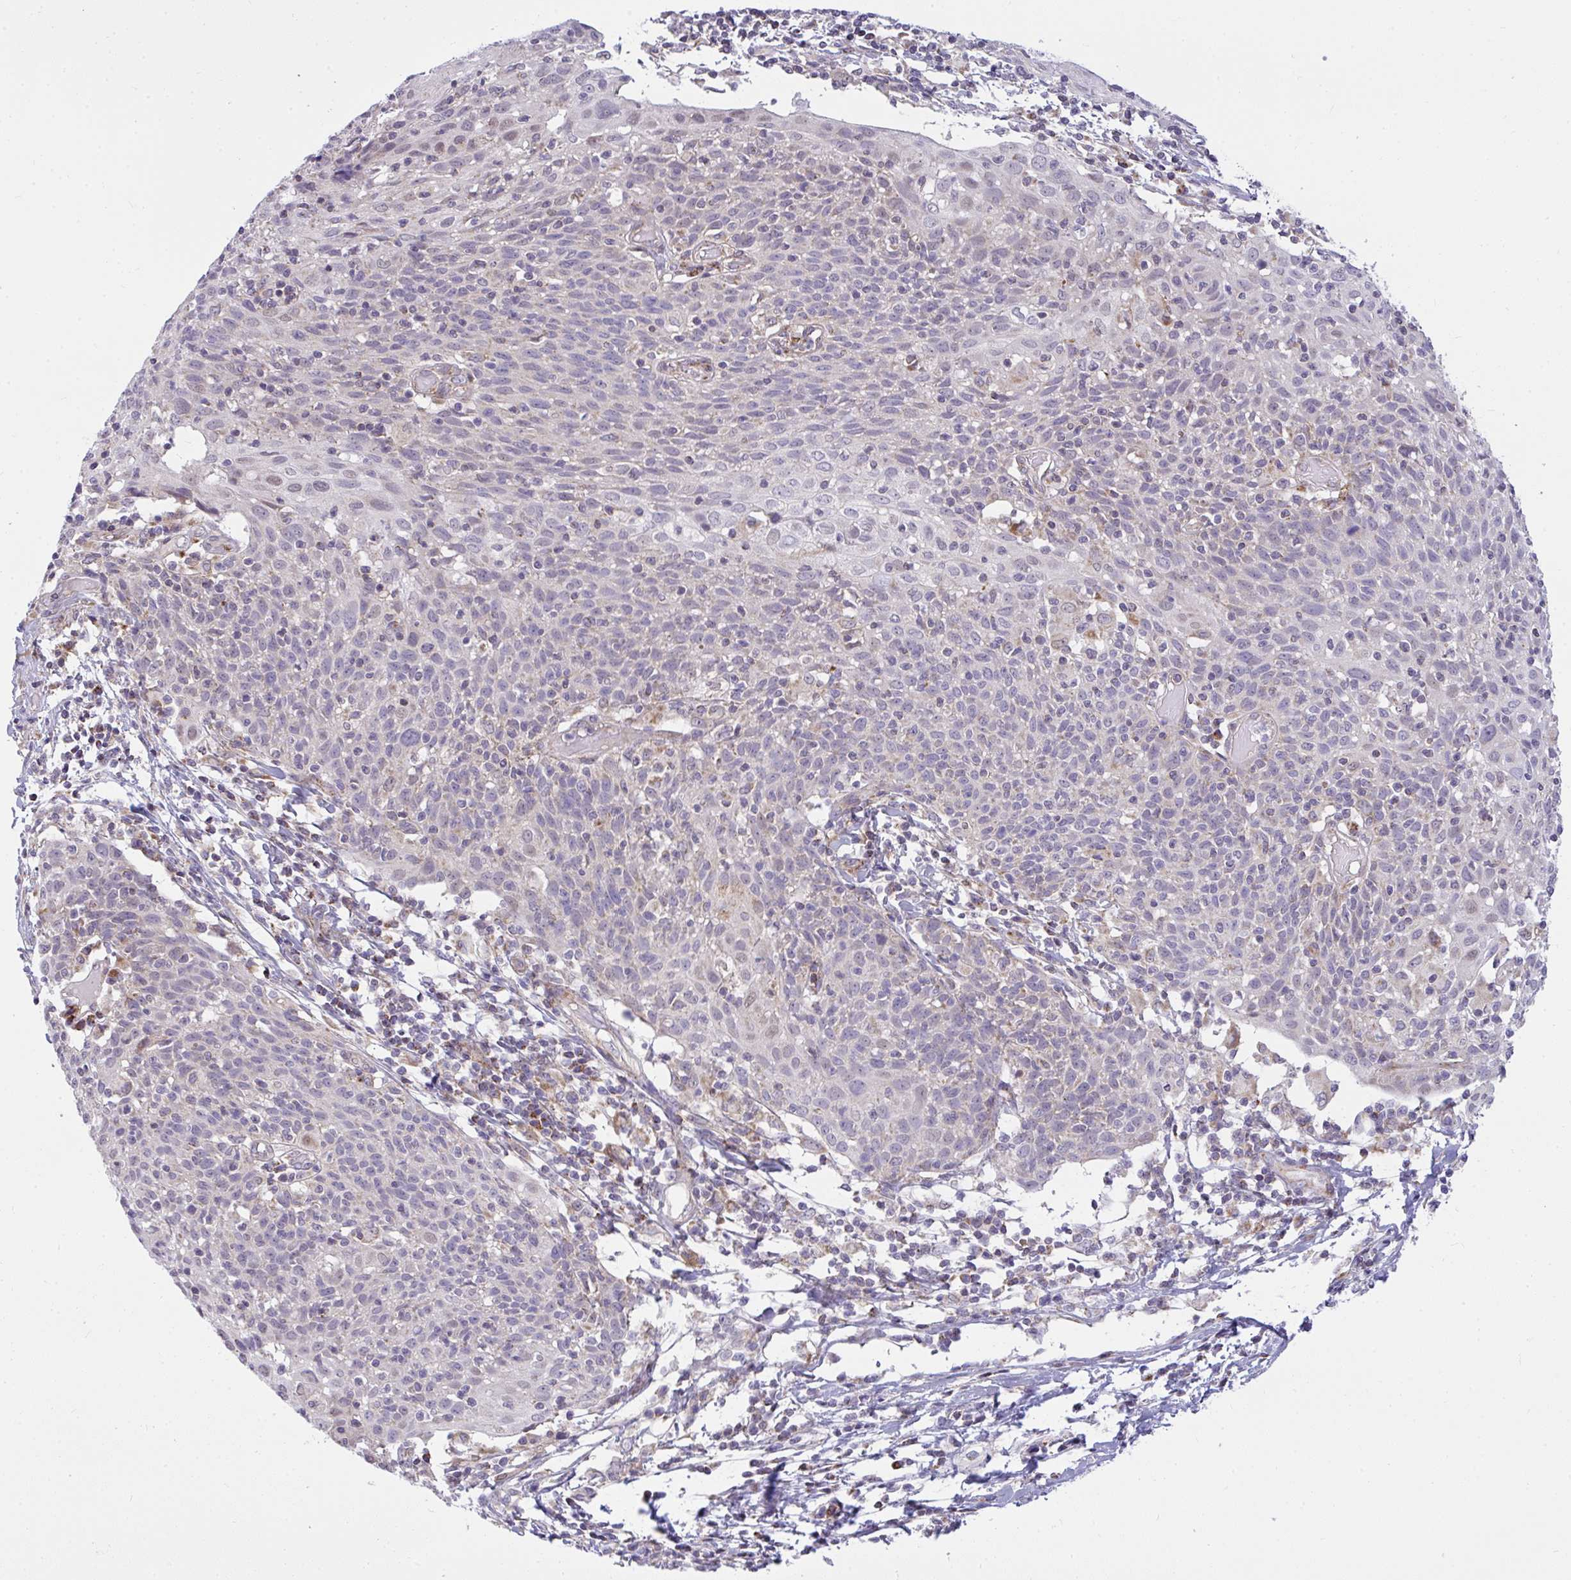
{"staining": {"intensity": "negative", "quantity": "none", "location": "none"}, "tissue": "cervical cancer", "cell_type": "Tumor cells", "image_type": "cancer", "snomed": [{"axis": "morphology", "description": "Squamous cell carcinoma, NOS"}, {"axis": "topography", "description": "Cervix"}], "caption": "This is a micrograph of IHC staining of cervical cancer, which shows no staining in tumor cells.", "gene": "SRRM4", "patient": {"sex": "female", "age": 52}}